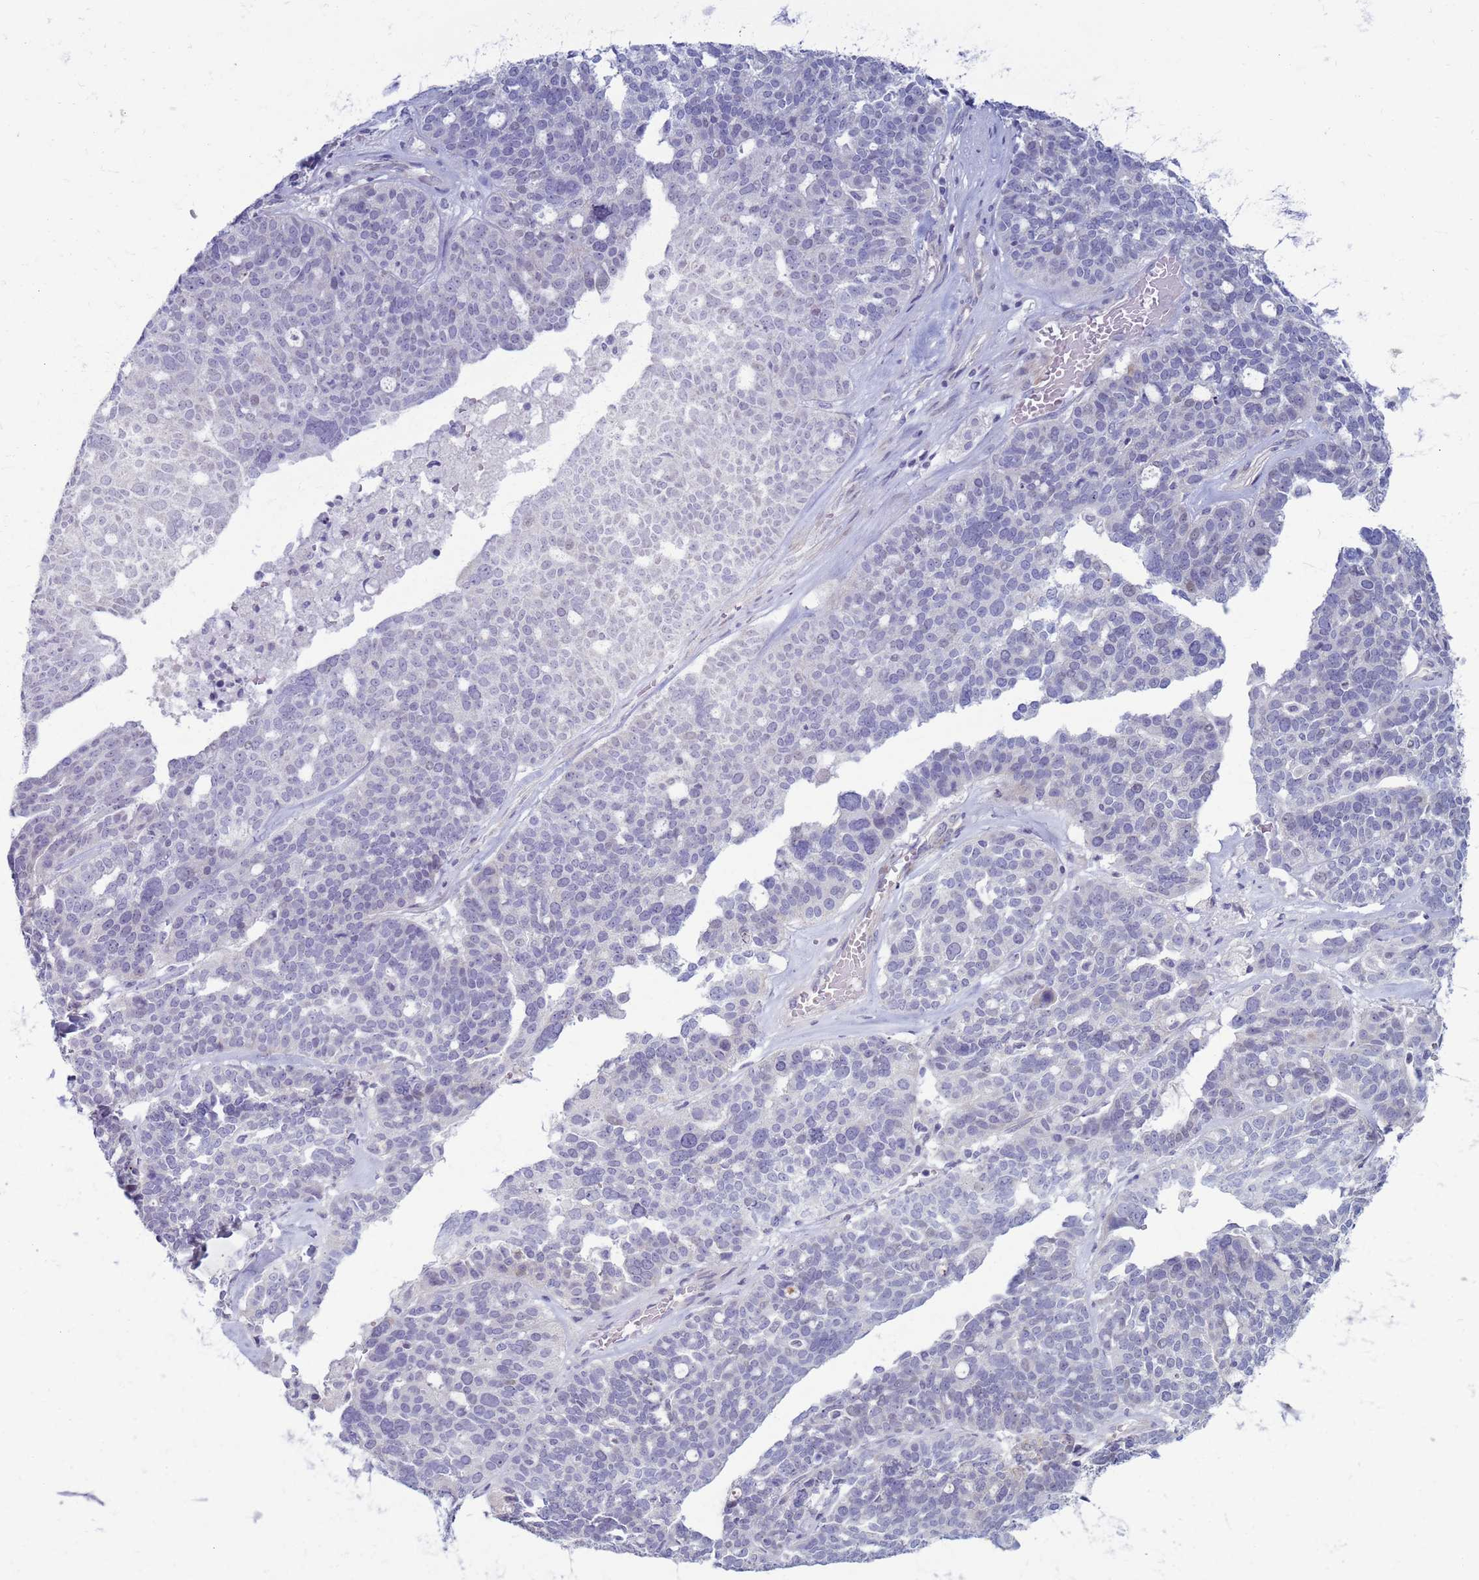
{"staining": {"intensity": "negative", "quantity": "none", "location": "none"}, "tissue": "ovarian cancer", "cell_type": "Tumor cells", "image_type": "cancer", "snomed": [{"axis": "morphology", "description": "Cystadenocarcinoma, serous, NOS"}, {"axis": "topography", "description": "Ovary"}], "caption": "Tumor cells show no significant staining in ovarian cancer (serous cystadenocarcinoma).", "gene": "CLCA2", "patient": {"sex": "female", "age": 59}}